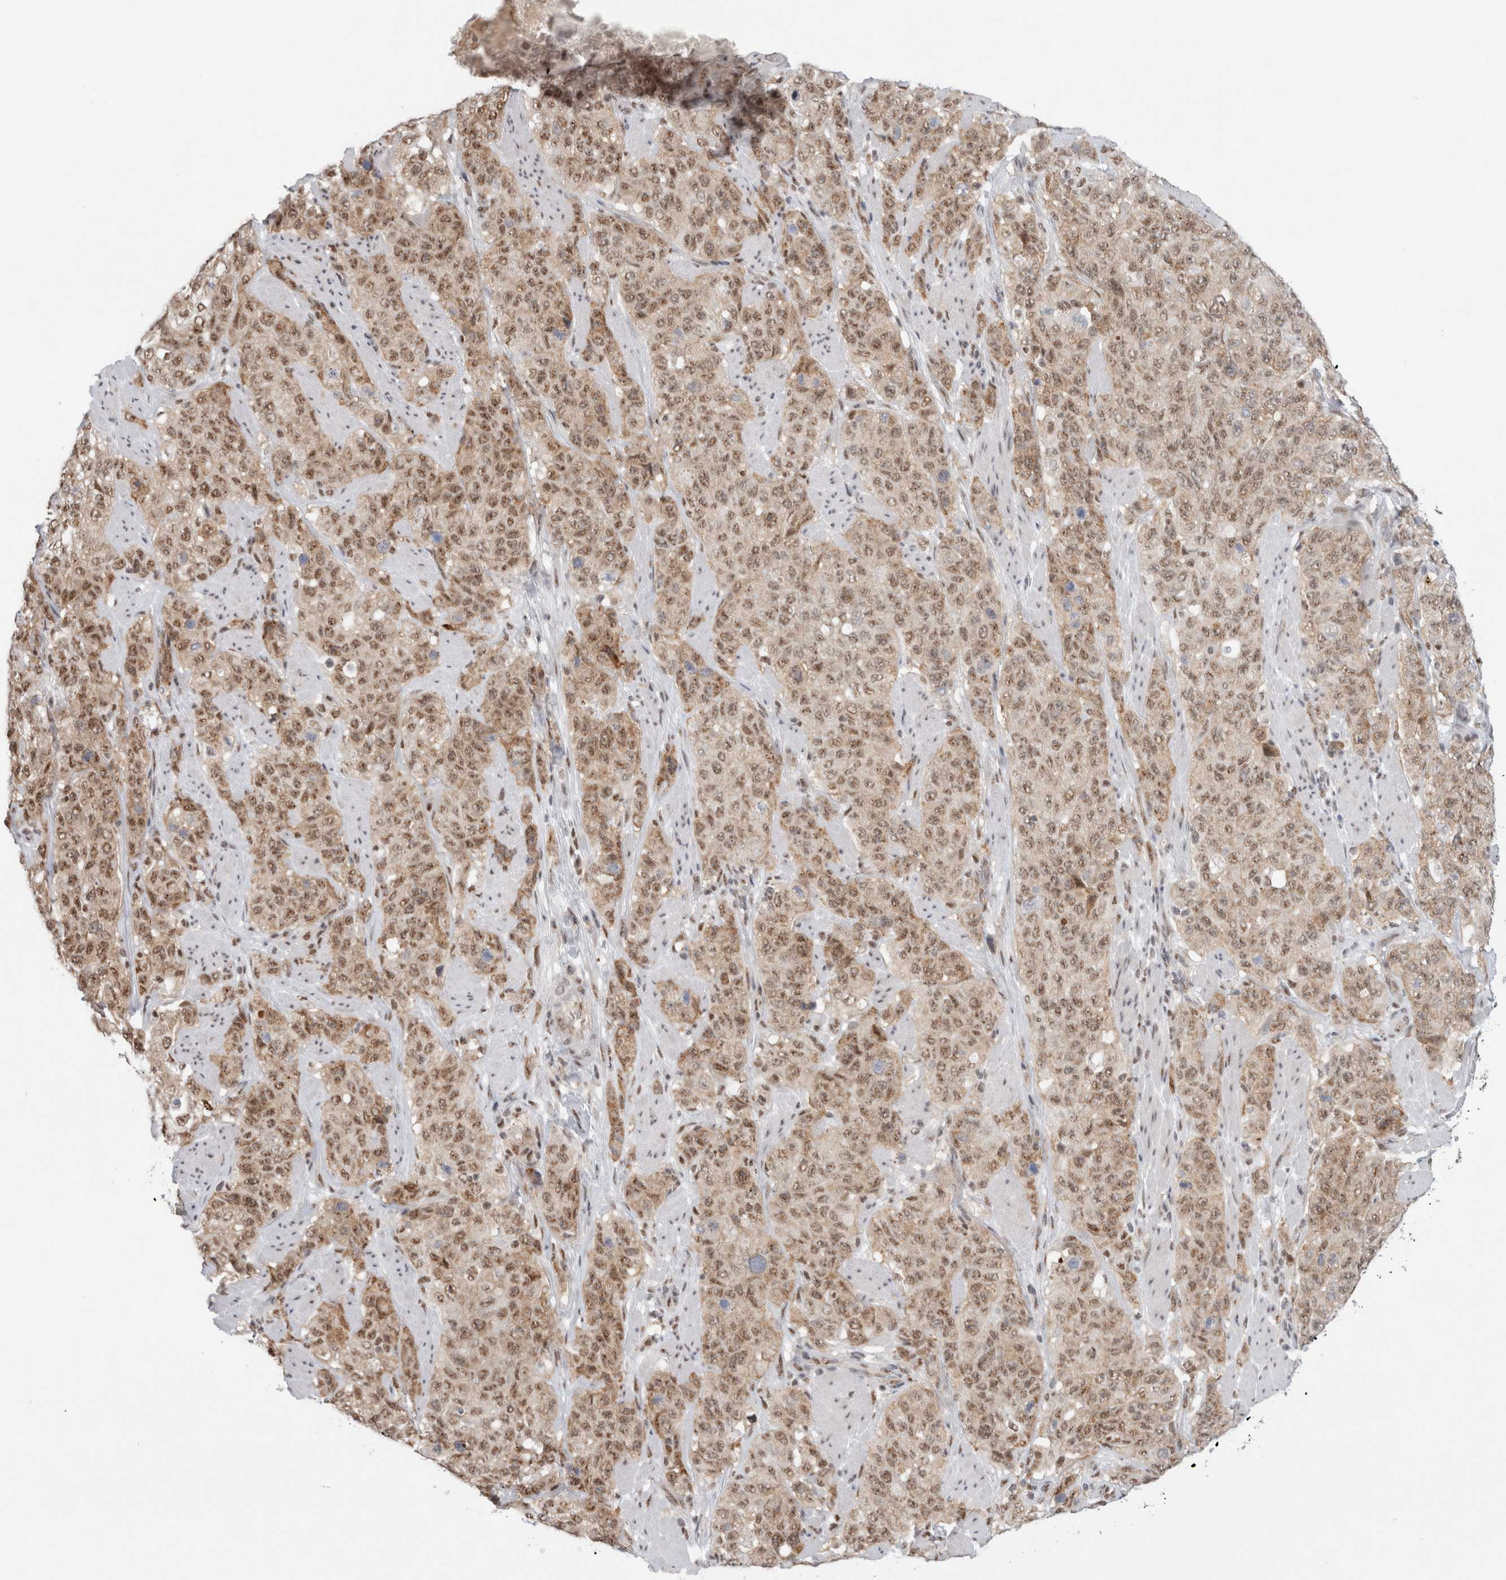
{"staining": {"intensity": "moderate", "quantity": ">75%", "location": "cytoplasmic/membranous,nuclear"}, "tissue": "stomach cancer", "cell_type": "Tumor cells", "image_type": "cancer", "snomed": [{"axis": "morphology", "description": "Adenocarcinoma, NOS"}, {"axis": "topography", "description": "Stomach"}], "caption": "The immunohistochemical stain shows moderate cytoplasmic/membranous and nuclear expression in tumor cells of stomach cancer tissue.", "gene": "TRMT12", "patient": {"sex": "male", "age": 48}}